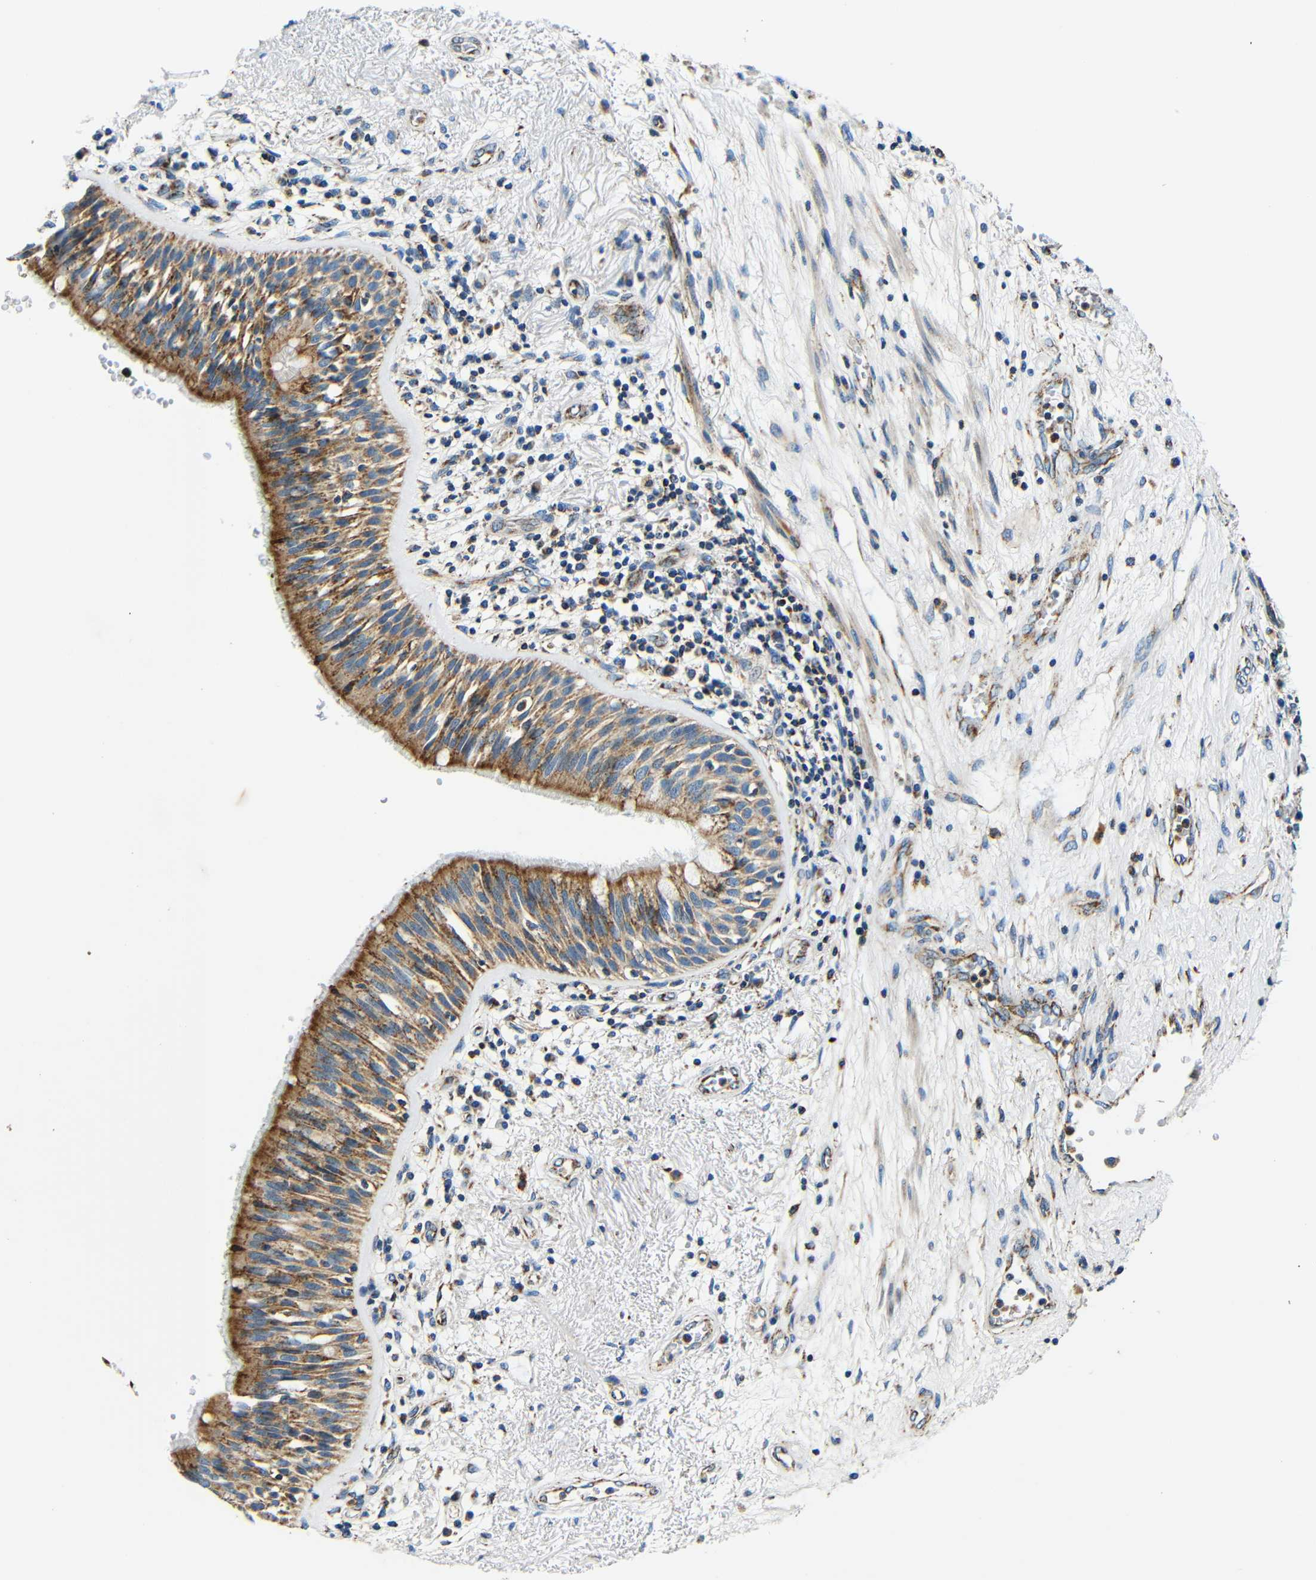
{"staining": {"intensity": "moderate", "quantity": ">75%", "location": "cytoplasmic/membranous"}, "tissue": "bronchus", "cell_type": "Respiratory epithelial cells", "image_type": "normal", "snomed": [{"axis": "morphology", "description": "Normal tissue, NOS"}, {"axis": "morphology", "description": "Adenocarcinoma, NOS"}, {"axis": "morphology", "description": "Adenocarcinoma, metastatic, NOS"}, {"axis": "topography", "description": "Lymph node"}, {"axis": "topography", "description": "Bronchus"}, {"axis": "topography", "description": "Lung"}], "caption": "Immunohistochemistry (IHC) of benign bronchus demonstrates medium levels of moderate cytoplasmic/membranous positivity in approximately >75% of respiratory epithelial cells.", "gene": "GALNT18", "patient": {"sex": "female", "age": 54}}